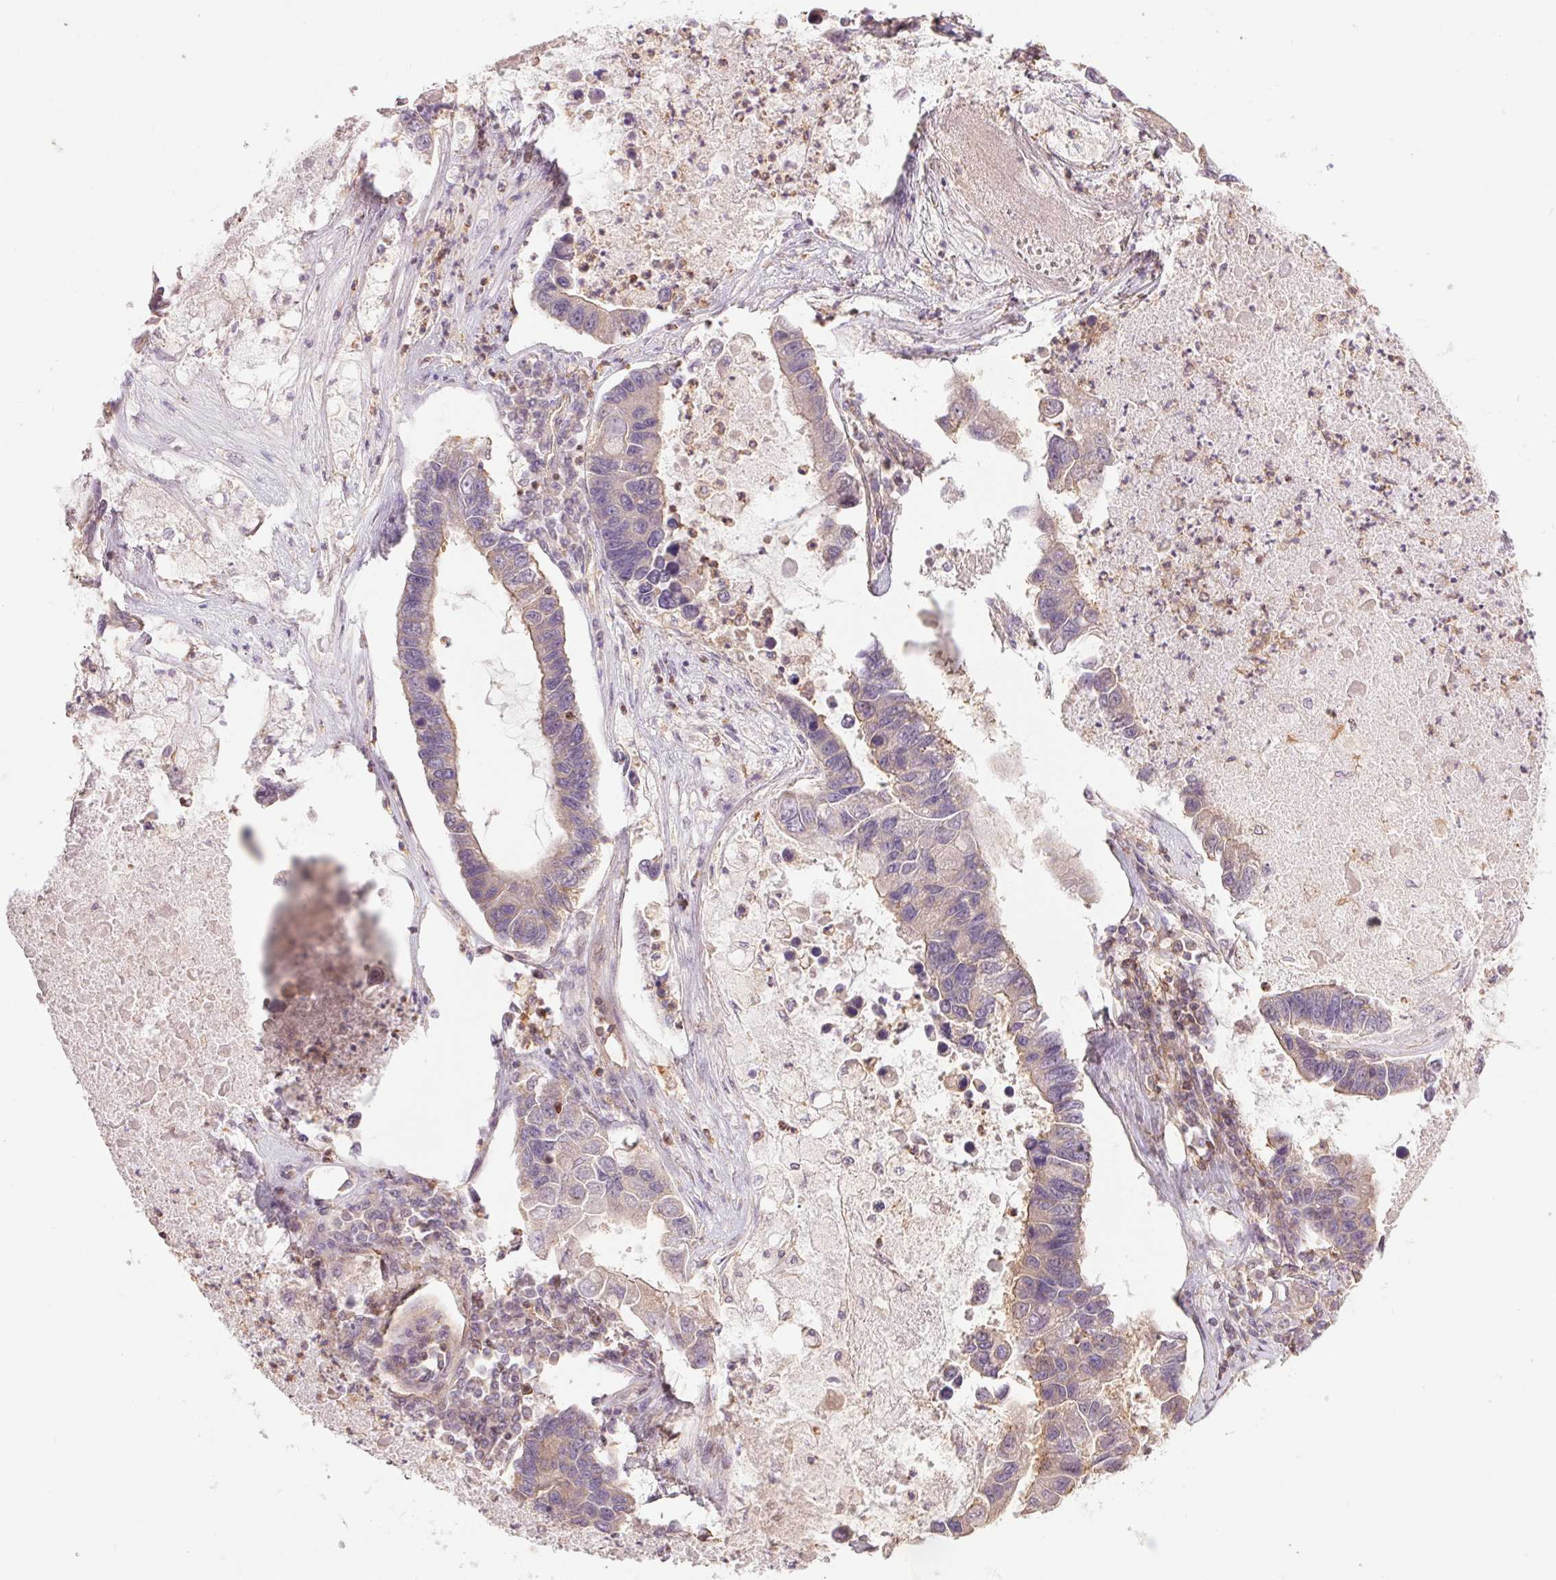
{"staining": {"intensity": "weak", "quantity": "<25%", "location": "cytoplasmic/membranous"}, "tissue": "lung cancer", "cell_type": "Tumor cells", "image_type": "cancer", "snomed": [{"axis": "morphology", "description": "Adenocarcinoma, NOS"}, {"axis": "topography", "description": "Bronchus"}, {"axis": "topography", "description": "Lung"}], "caption": "The immunohistochemistry (IHC) histopathology image has no significant expression in tumor cells of lung cancer (adenocarcinoma) tissue.", "gene": "TUBA3D", "patient": {"sex": "female", "age": 51}}